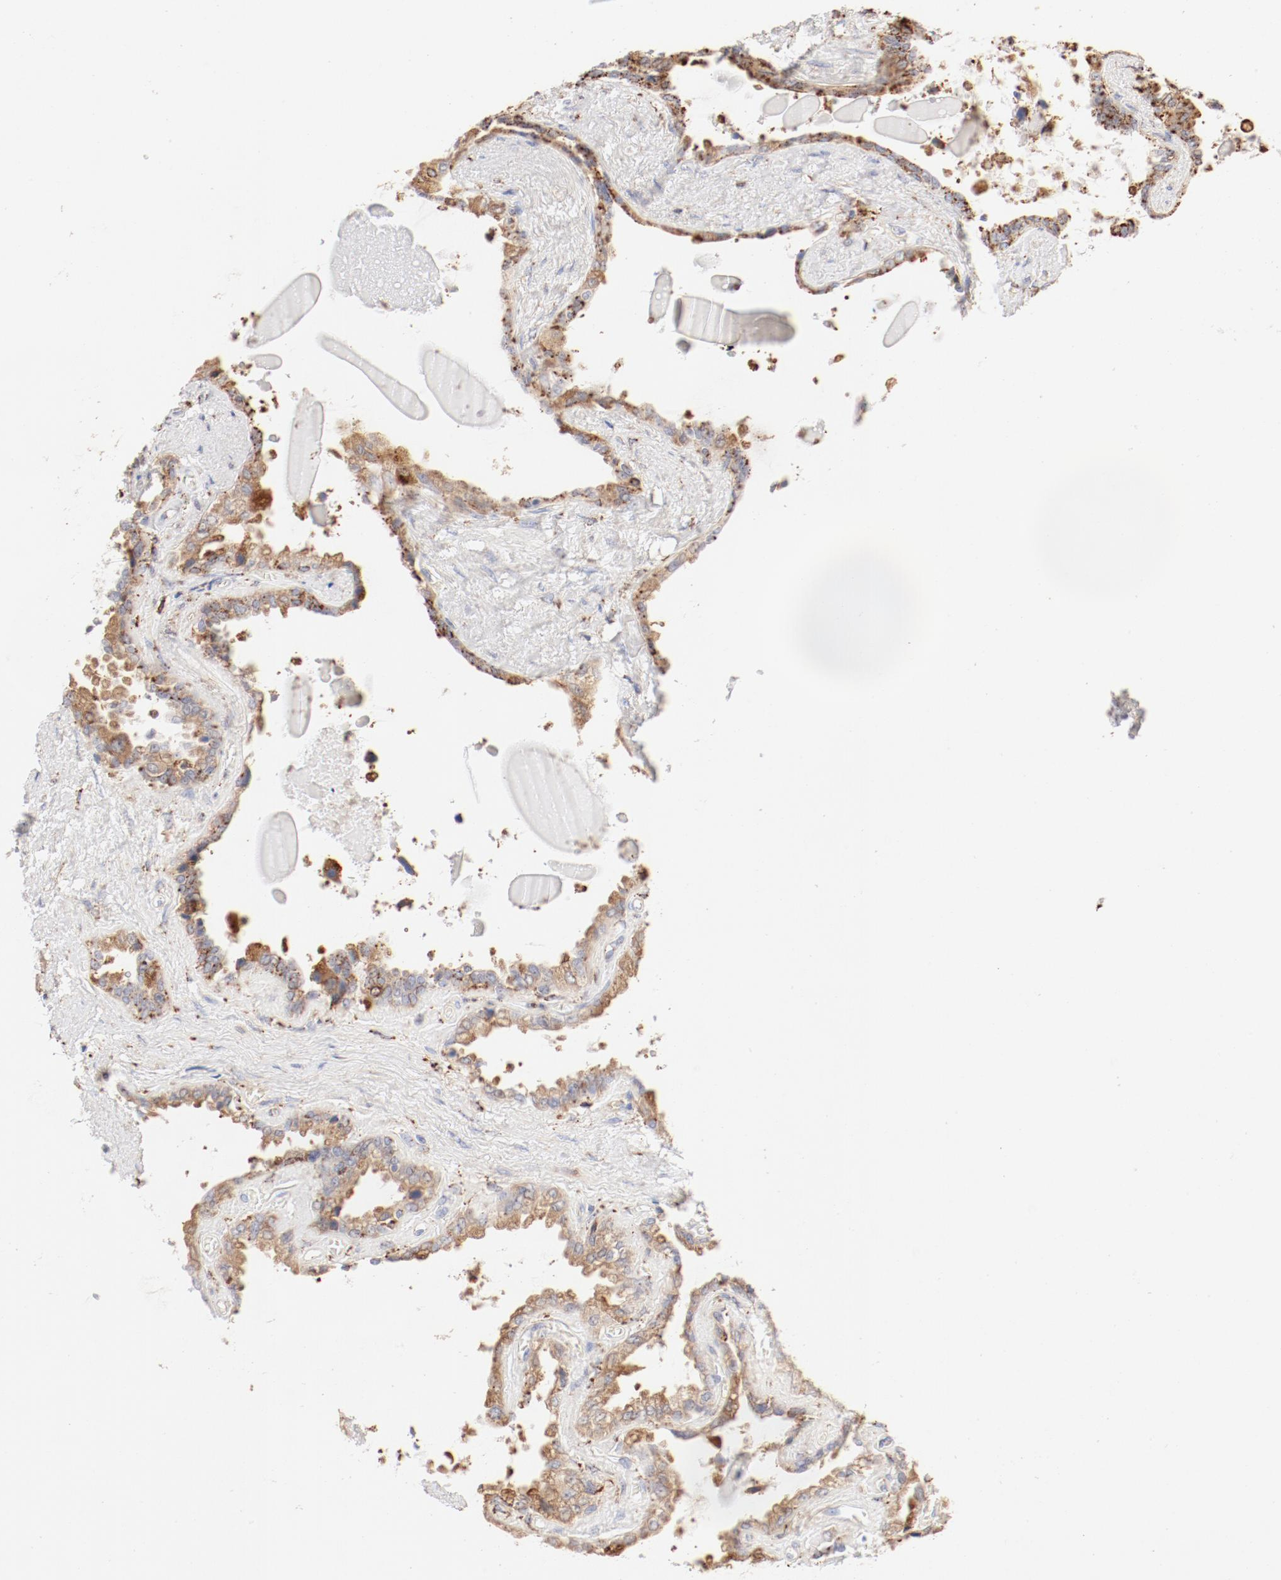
{"staining": {"intensity": "moderate", "quantity": ">75%", "location": "cytoplasmic/membranous"}, "tissue": "seminal vesicle", "cell_type": "Glandular cells", "image_type": "normal", "snomed": [{"axis": "morphology", "description": "Normal tissue, NOS"}, {"axis": "morphology", "description": "Inflammation, NOS"}, {"axis": "topography", "description": "Urinary bladder"}, {"axis": "topography", "description": "Prostate"}, {"axis": "topography", "description": "Seminal veicle"}], "caption": "An image of seminal vesicle stained for a protein reveals moderate cytoplasmic/membranous brown staining in glandular cells. The protein of interest is stained brown, and the nuclei are stained in blue (DAB (3,3'-diaminobenzidine) IHC with brightfield microscopy, high magnification).", "gene": "CTSH", "patient": {"sex": "male", "age": 82}}